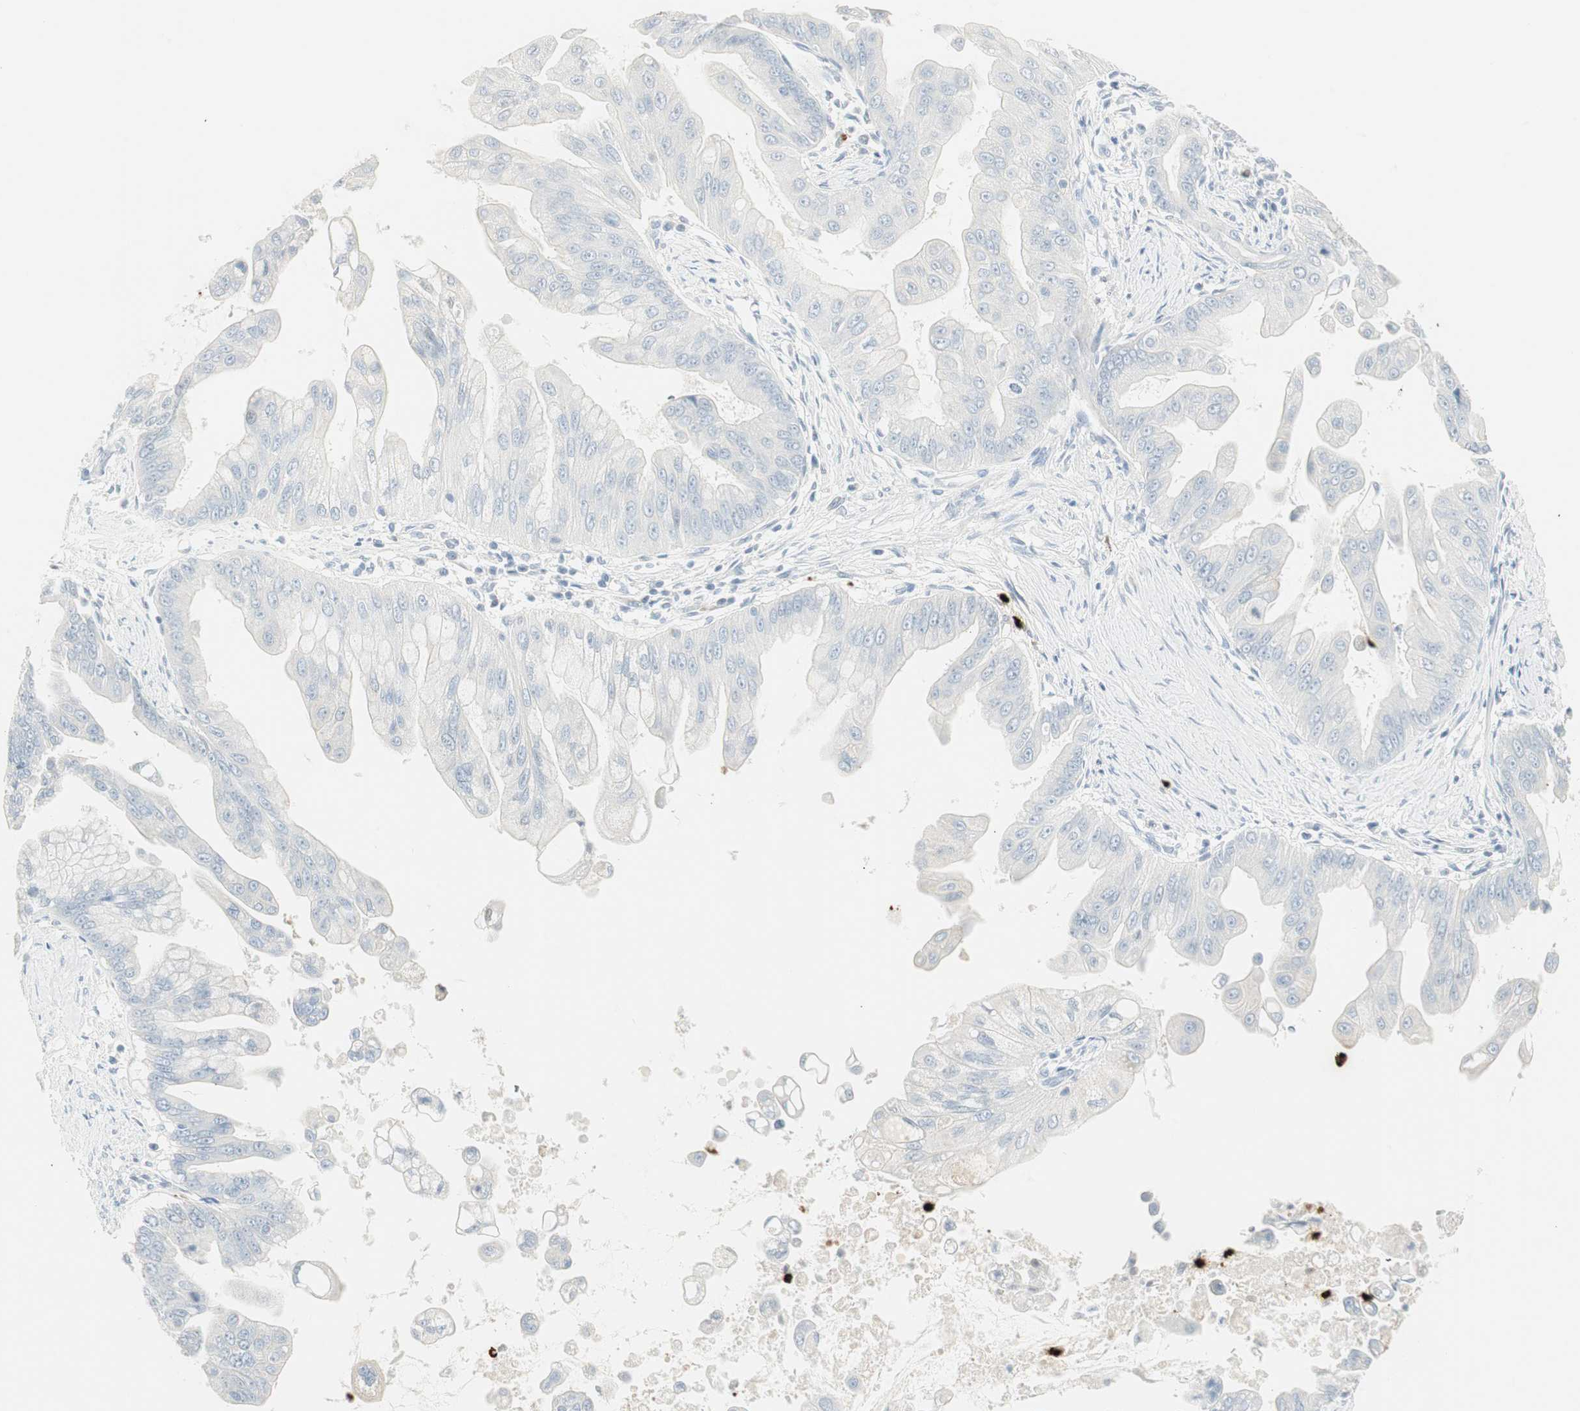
{"staining": {"intensity": "negative", "quantity": "none", "location": "none"}, "tissue": "pancreatic cancer", "cell_type": "Tumor cells", "image_type": "cancer", "snomed": [{"axis": "morphology", "description": "Adenocarcinoma, NOS"}, {"axis": "topography", "description": "Pancreas"}], "caption": "Pancreatic cancer (adenocarcinoma) was stained to show a protein in brown. There is no significant positivity in tumor cells.", "gene": "PRTN3", "patient": {"sex": "female", "age": 75}}